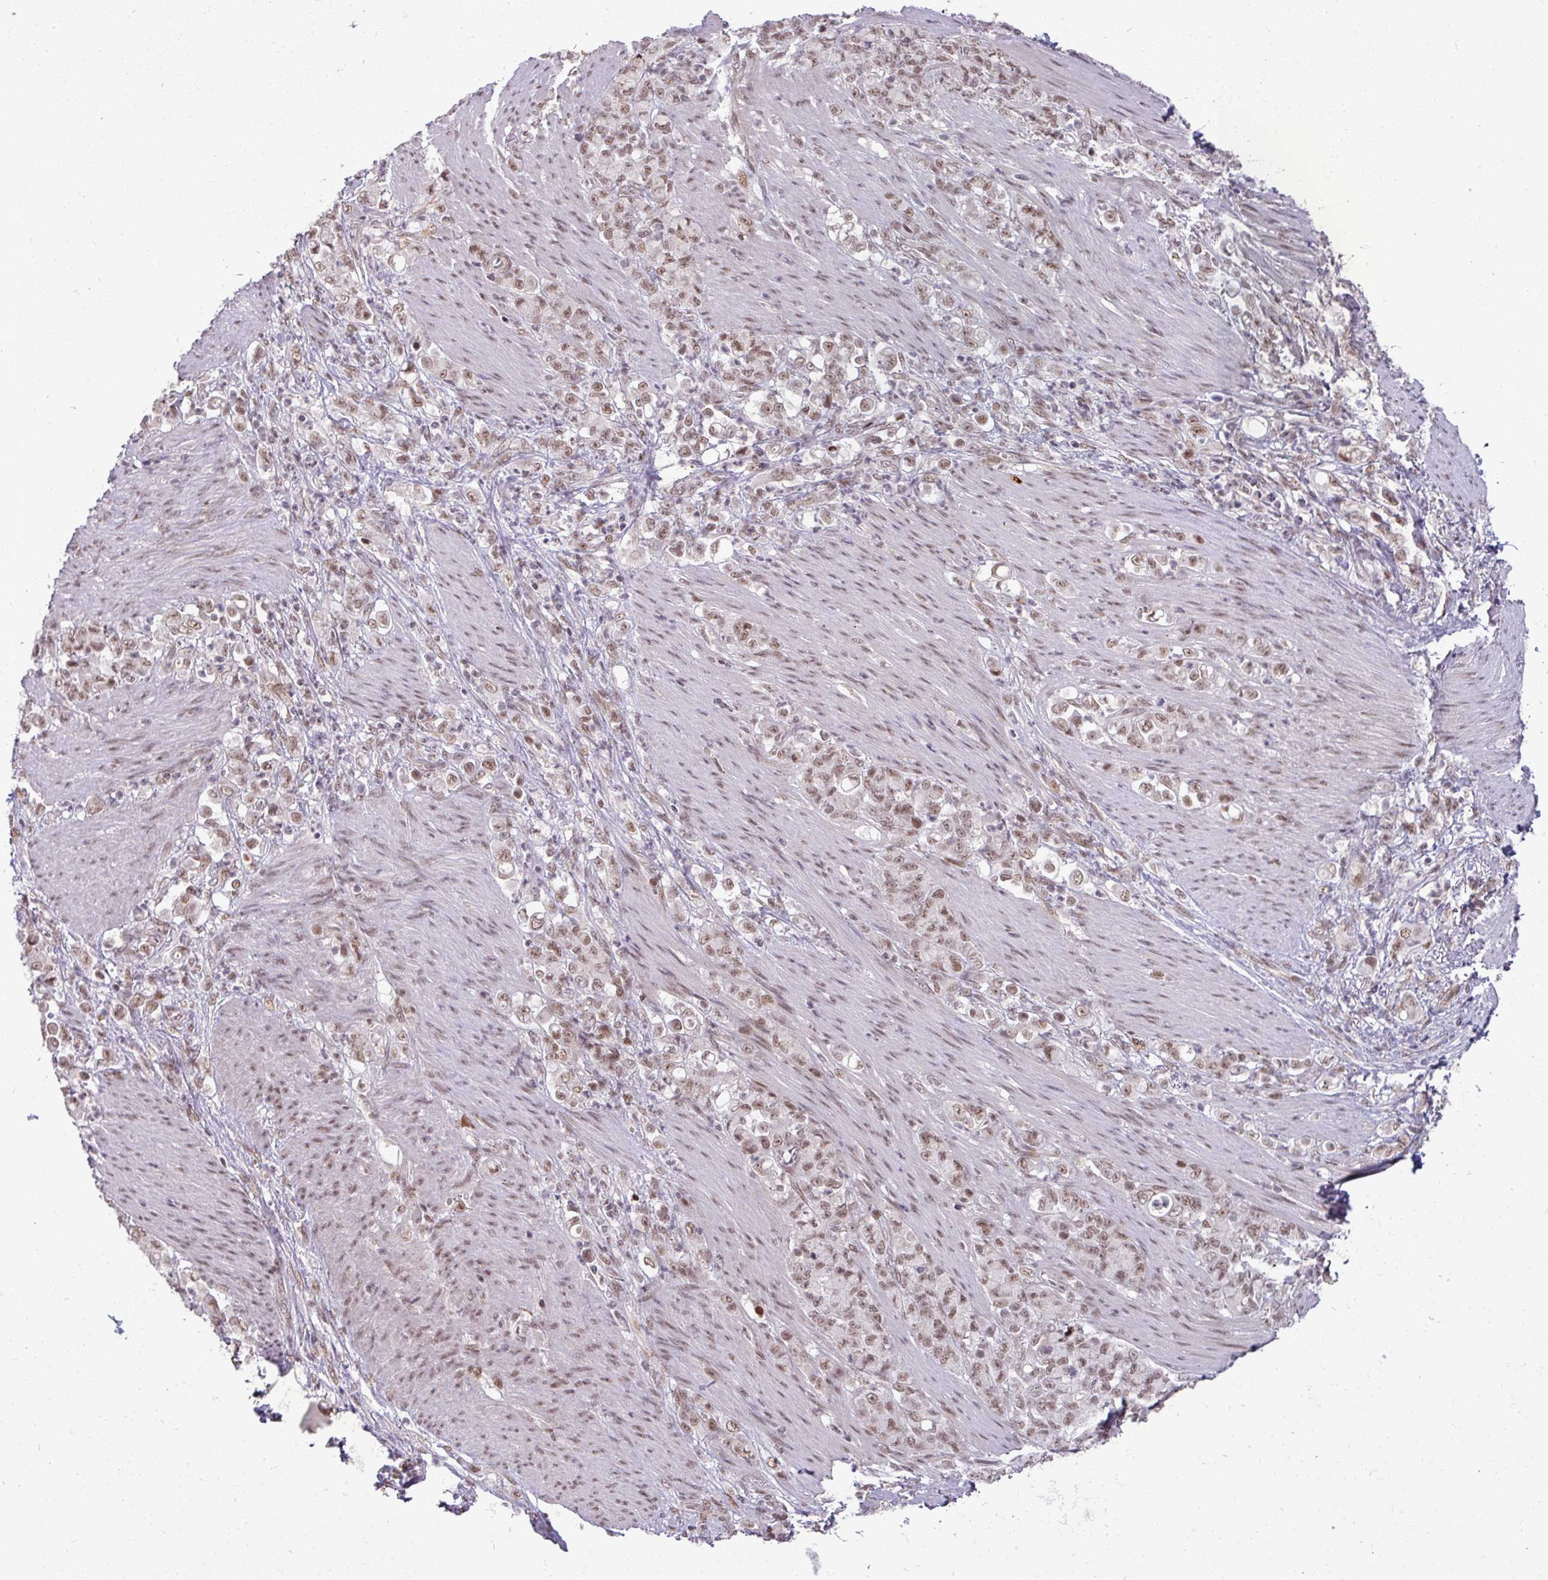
{"staining": {"intensity": "moderate", "quantity": ">75%", "location": "nuclear"}, "tissue": "stomach cancer", "cell_type": "Tumor cells", "image_type": "cancer", "snomed": [{"axis": "morphology", "description": "Adenocarcinoma, NOS"}, {"axis": "topography", "description": "Stomach"}], "caption": "DAB immunohistochemical staining of stomach adenocarcinoma reveals moderate nuclear protein positivity in approximately >75% of tumor cells.", "gene": "PTPN20", "patient": {"sex": "female", "age": 79}}